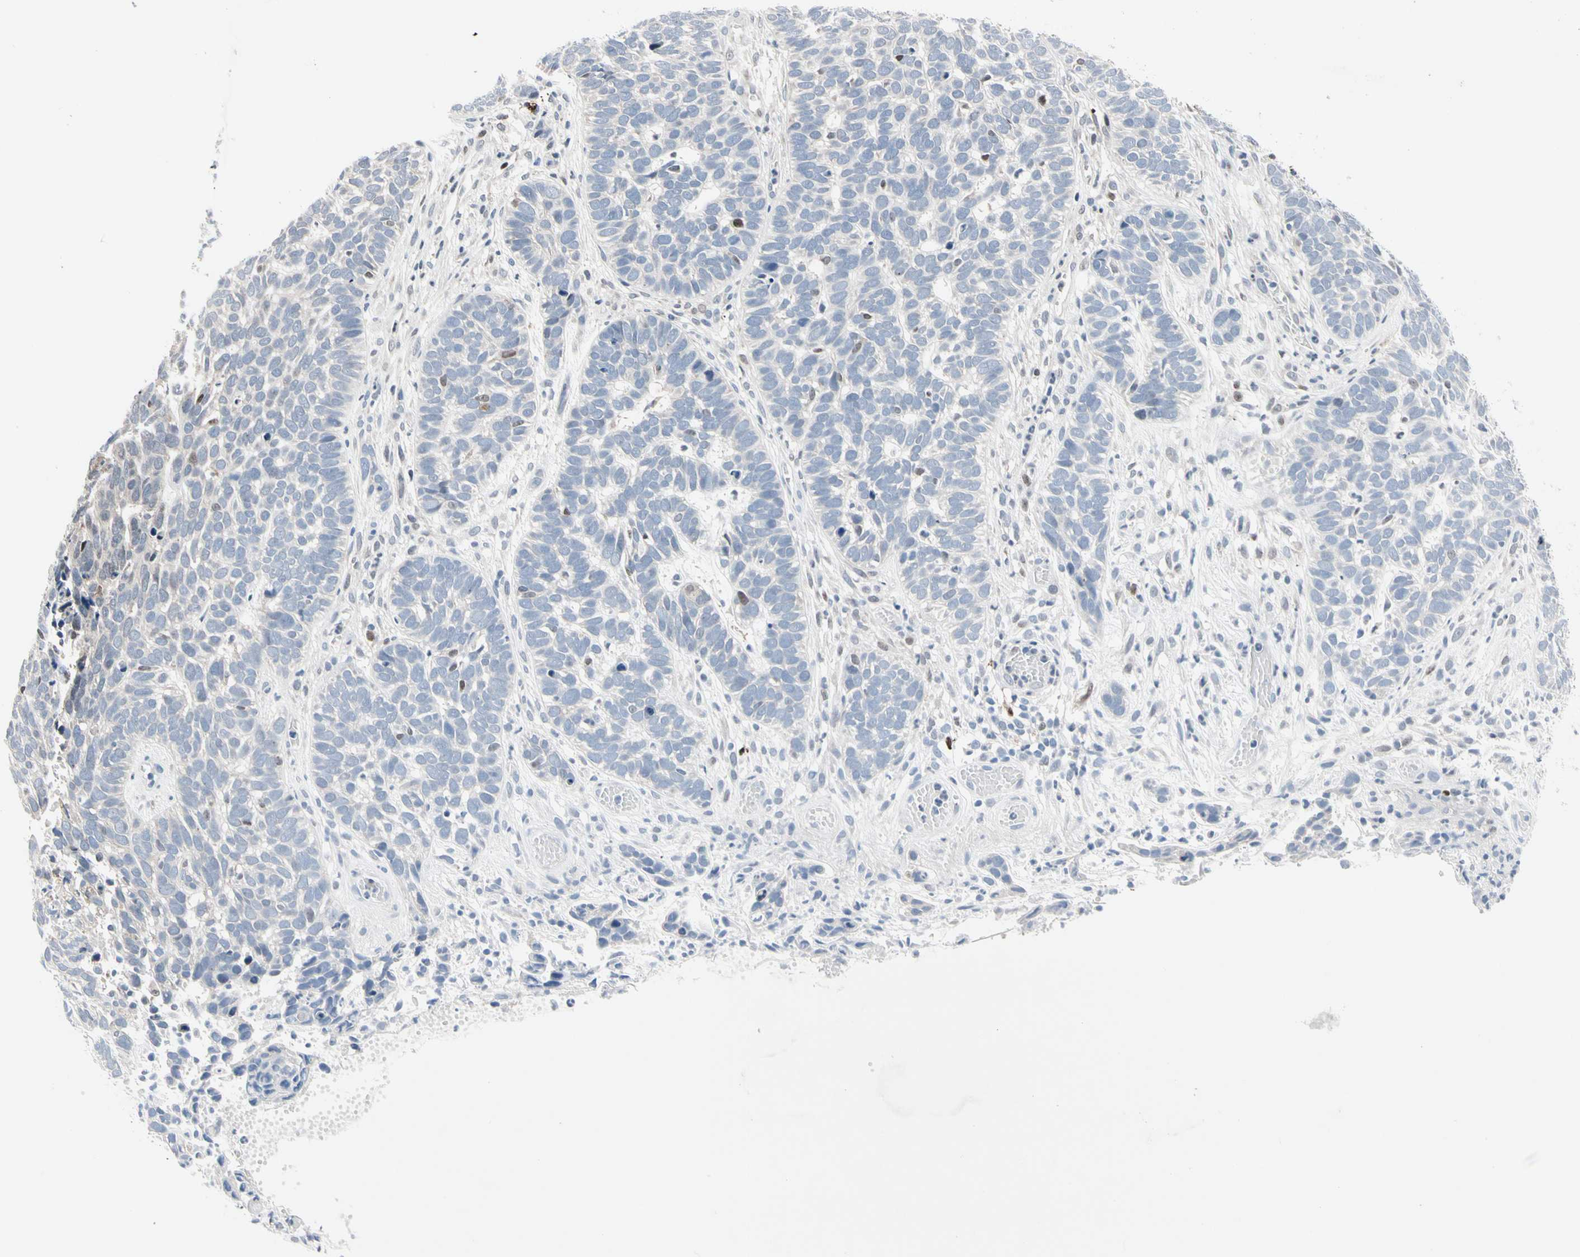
{"staining": {"intensity": "negative", "quantity": "none", "location": "none"}, "tissue": "skin cancer", "cell_type": "Tumor cells", "image_type": "cancer", "snomed": [{"axis": "morphology", "description": "Basal cell carcinoma"}, {"axis": "topography", "description": "Skin"}], "caption": "DAB (3,3'-diaminobenzidine) immunohistochemical staining of skin cancer (basal cell carcinoma) displays no significant expression in tumor cells.", "gene": "TXN", "patient": {"sex": "male", "age": 87}}